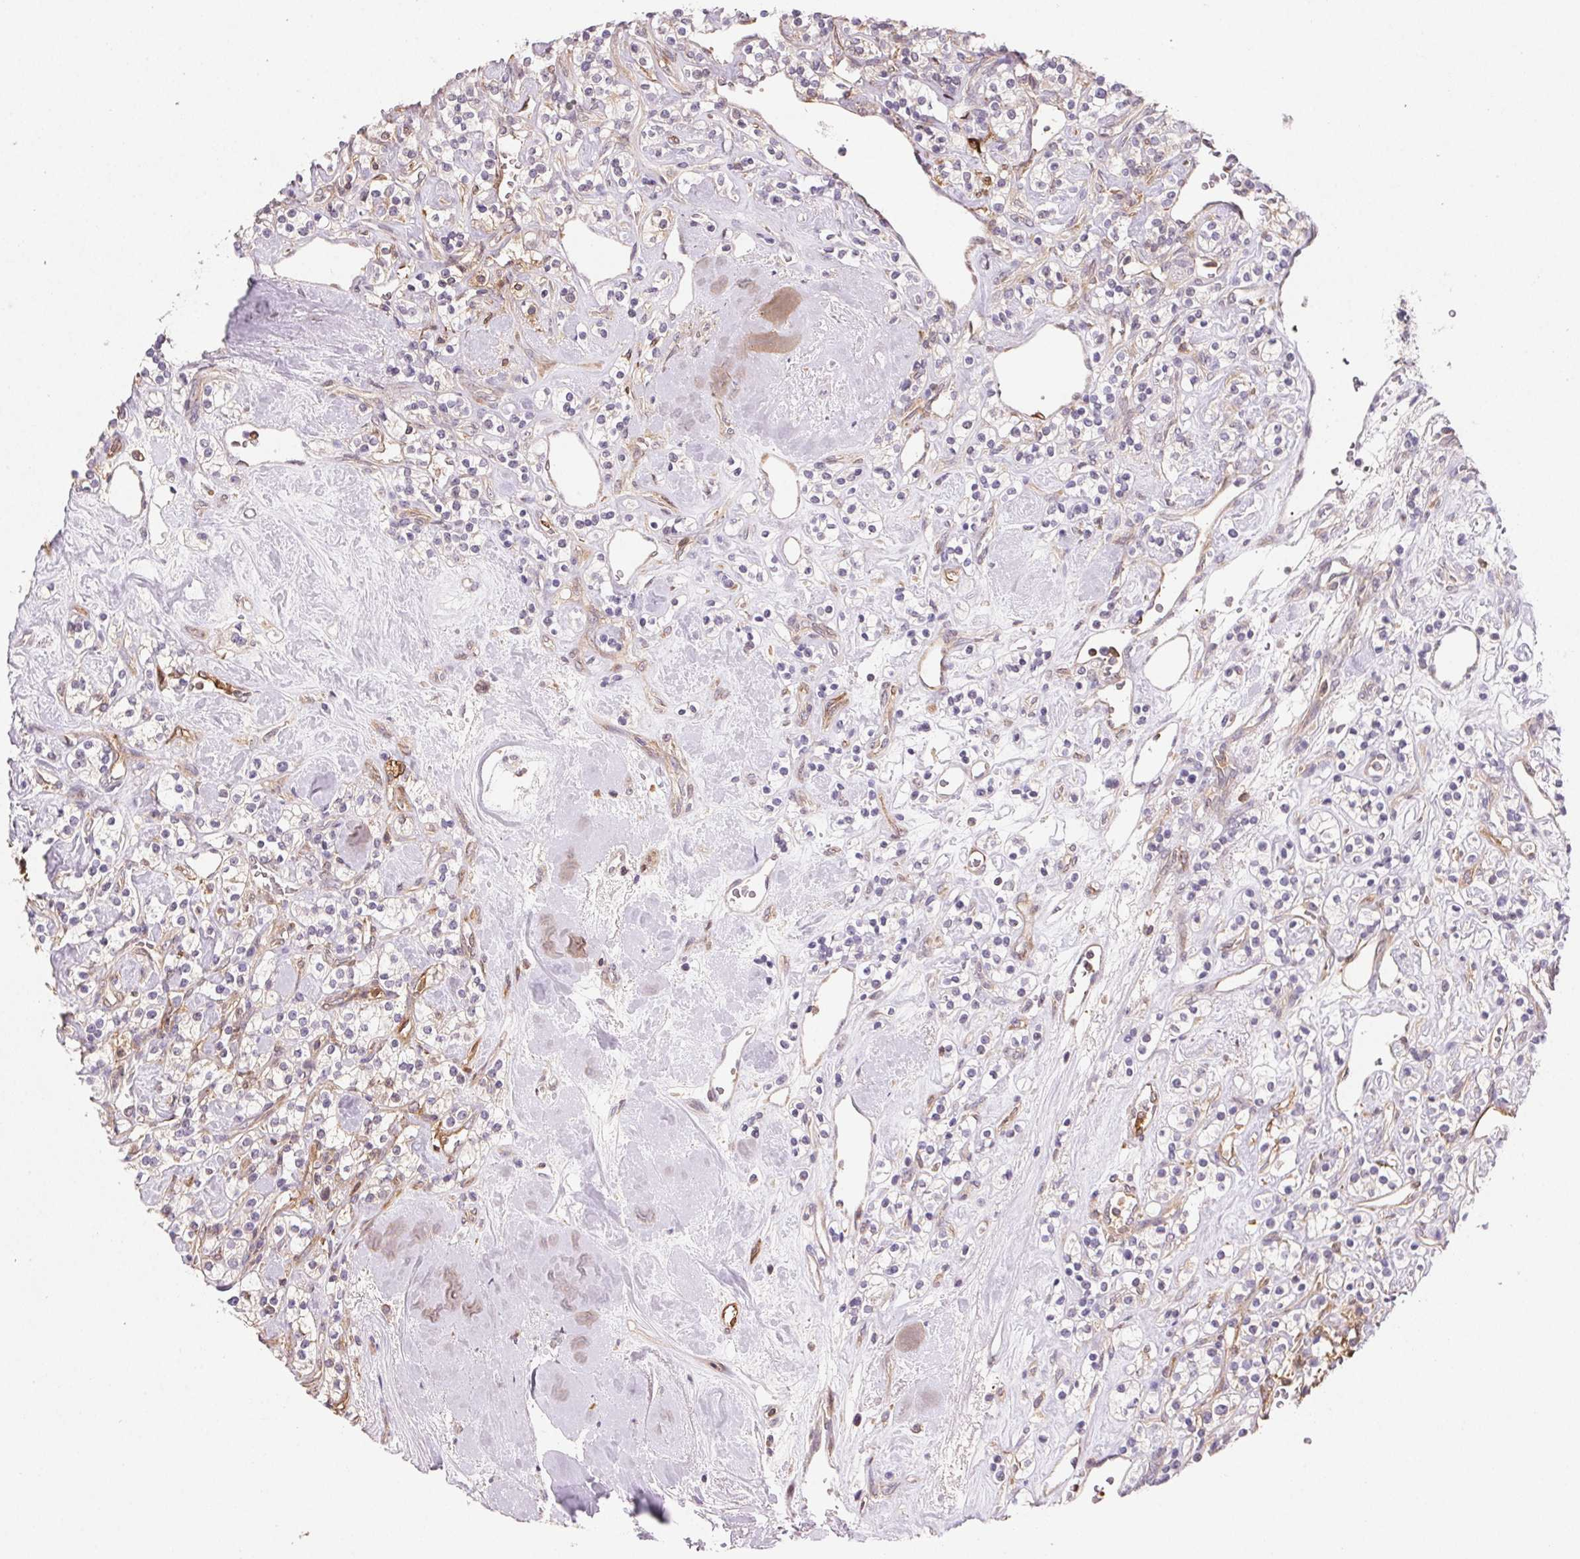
{"staining": {"intensity": "negative", "quantity": "none", "location": "none"}, "tissue": "renal cancer", "cell_type": "Tumor cells", "image_type": "cancer", "snomed": [{"axis": "morphology", "description": "Adenocarcinoma, NOS"}, {"axis": "topography", "description": "Kidney"}], "caption": "Immunohistochemistry of adenocarcinoma (renal) exhibits no staining in tumor cells.", "gene": "GBP1", "patient": {"sex": "male", "age": 77}}